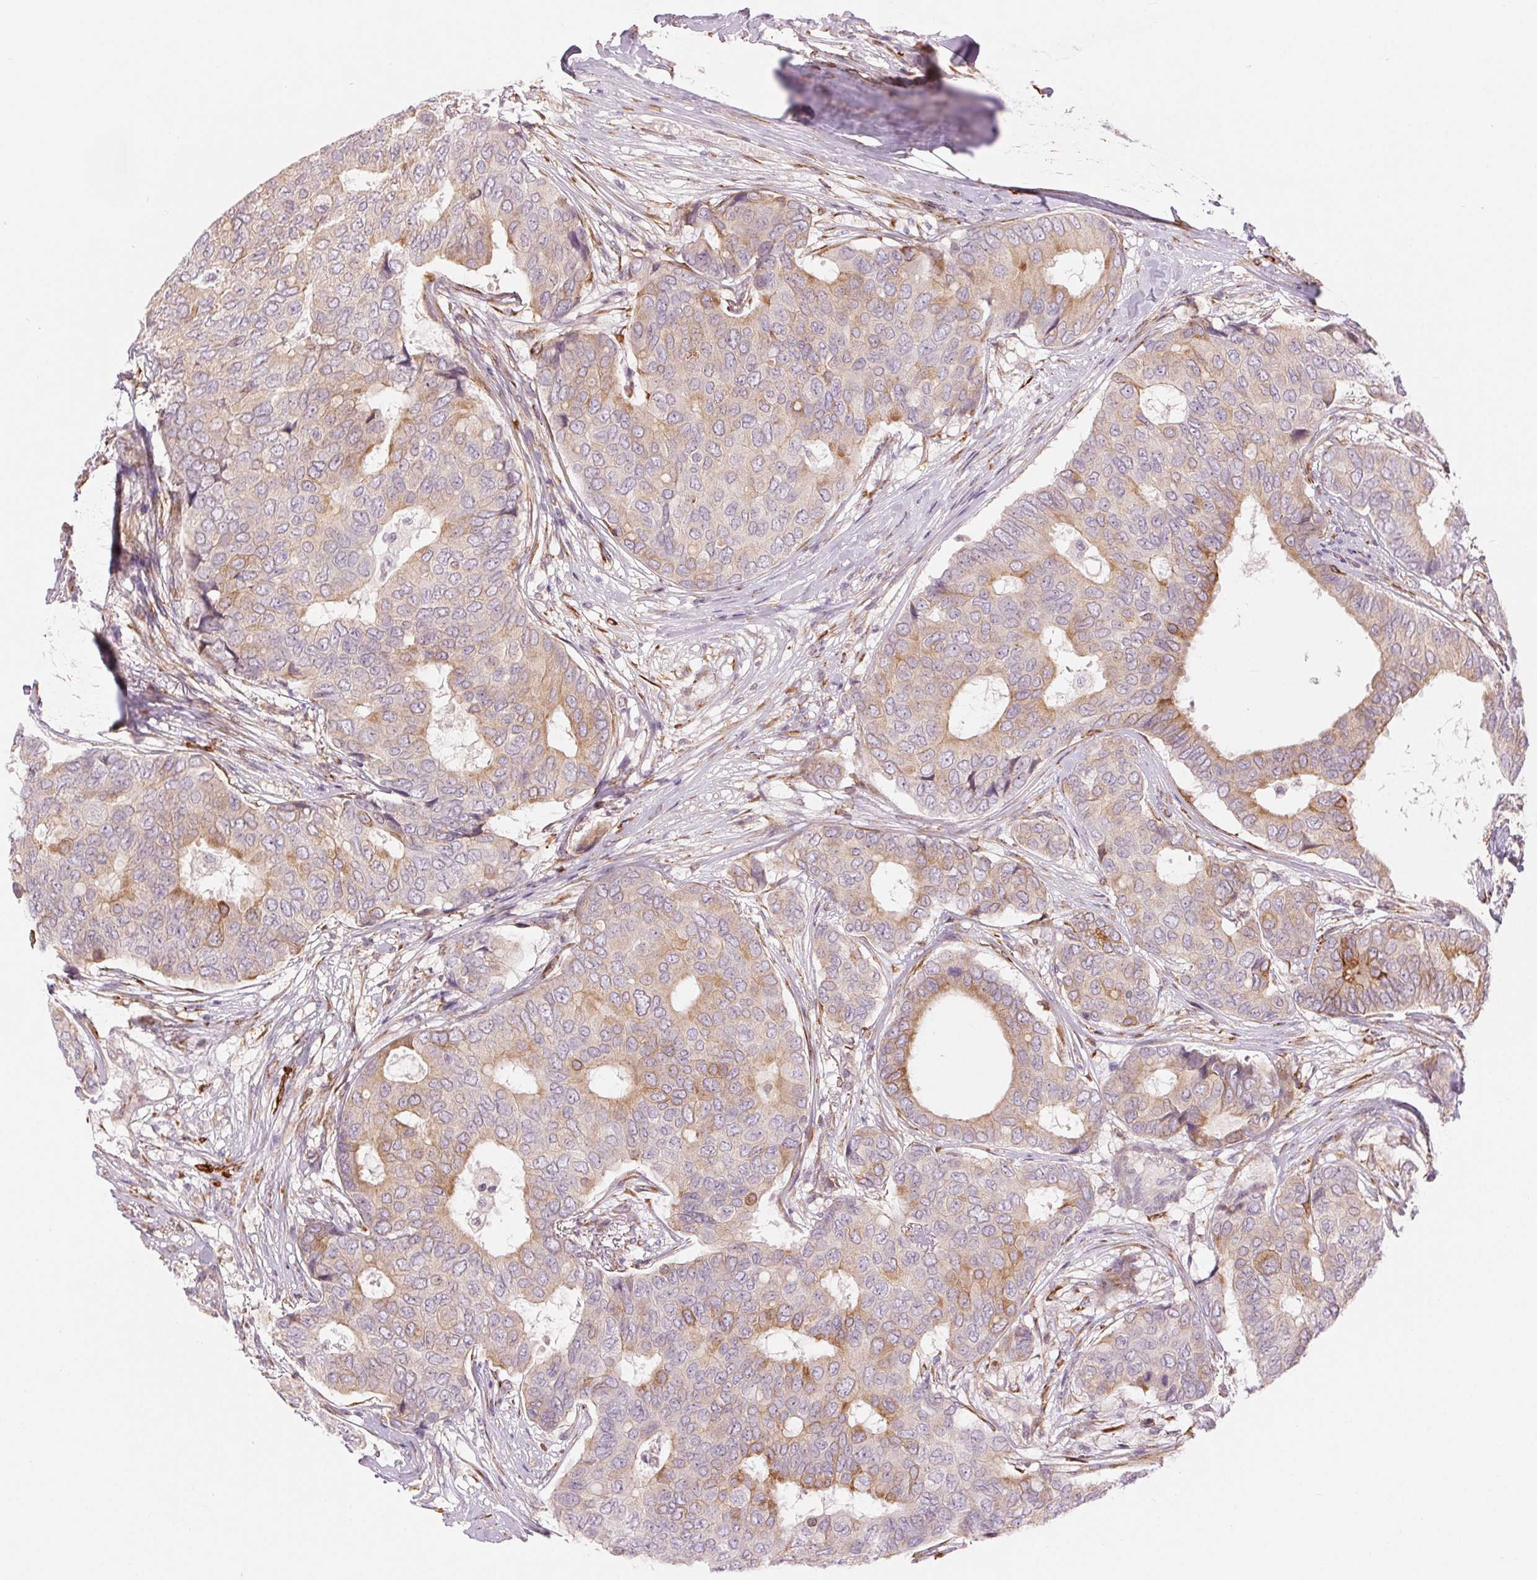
{"staining": {"intensity": "weak", "quantity": "25%-75%", "location": "cytoplasmic/membranous"}, "tissue": "breast cancer", "cell_type": "Tumor cells", "image_type": "cancer", "snomed": [{"axis": "morphology", "description": "Duct carcinoma"}, {"axis": "topography", "description": "Breast"}], "caption": "Human breast invasive ductal carcinoma stained with a brown dye shows weak cytoplasmic/membranous positive positivity in about 25%-75% of tumor cells.", "gene": "METTL17", "patient": {"sex": "female", "age": 75}}